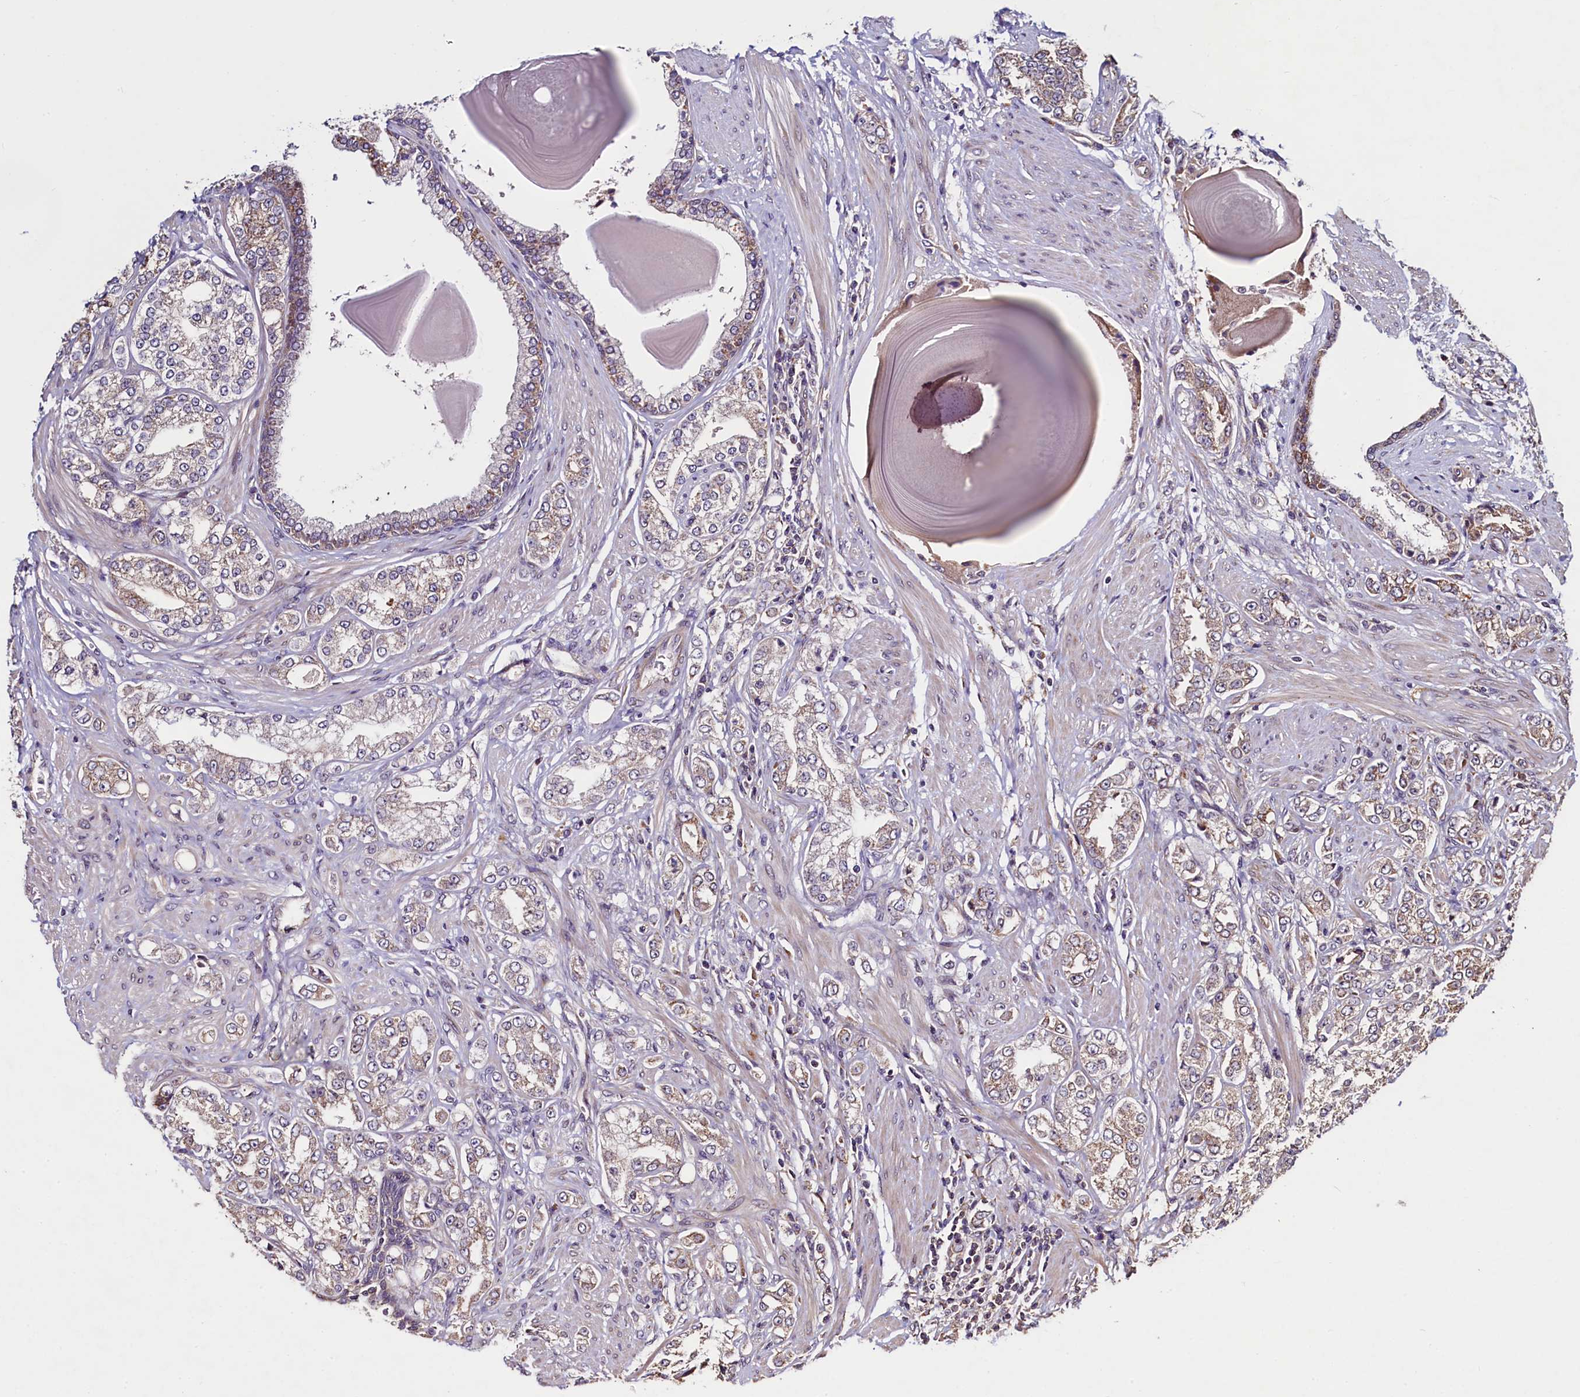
{"staining": {"intensity": "weak", "quantity": "25%-75%", "location": "cytoplasmic/membranous"}, "tissue": "prostate cancer", "cell_type": "Tumor cells", "image_type": "cancer", "snomed": [{"axis": "morphology", "description": "Adenocarcinoma, High grade"}, {"axis": "topography", "description": "Prostate"}], "caption": "Immunohistochemistry (IHC) of prostate cancer shows low levels of weak cytoplasmic/membranous expression in about 25%-75% of tumor cells.", "gene": "RBFA", "patient": {"sex": "male", "age": 64}}